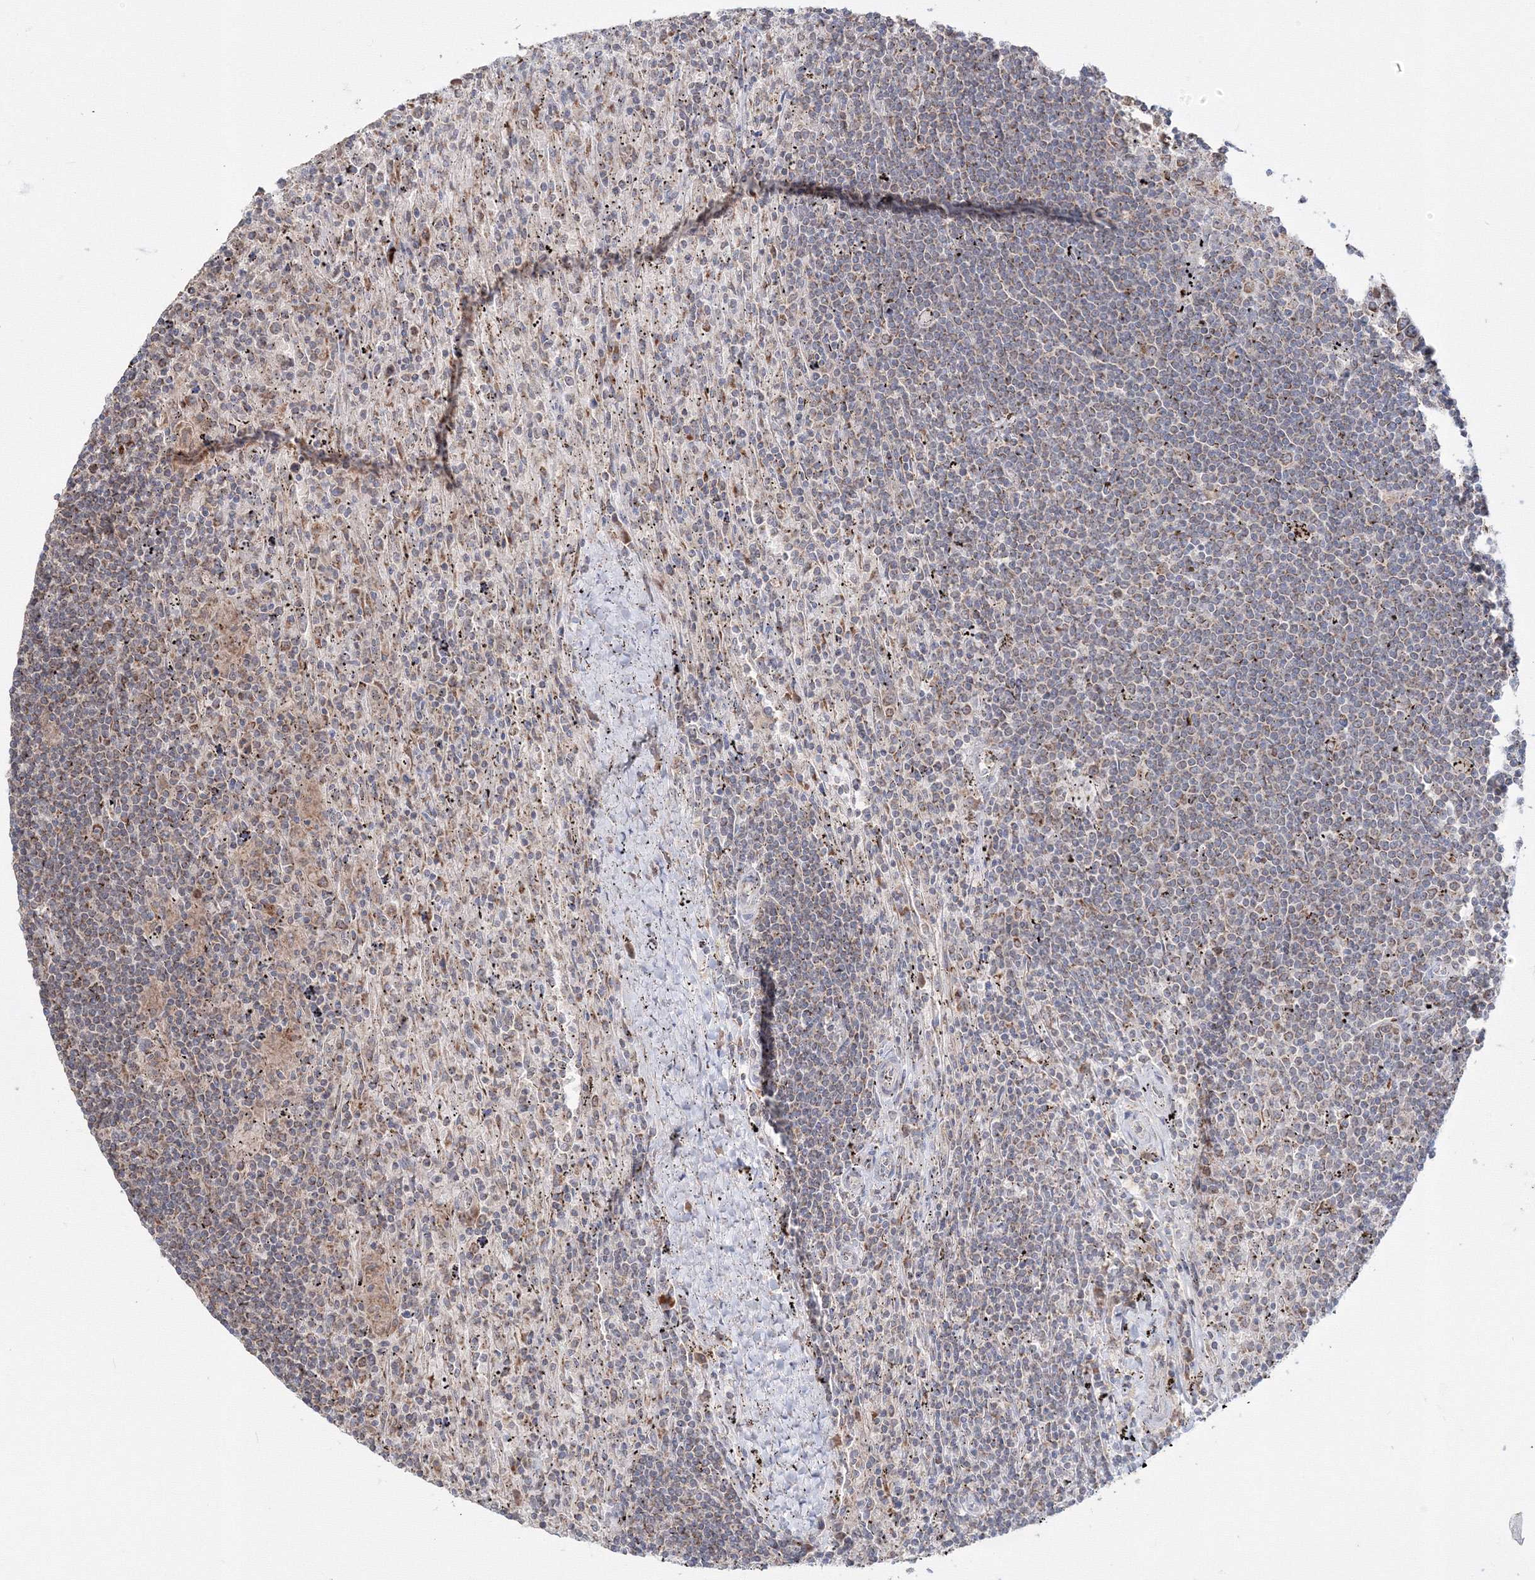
{"staining": {"intensity": "negative", "quantity": "none", "location": "none"}, "tissue": "lymphoma", "cell_type": "Tumor cells", "image_type": "cancer", "snomed": [{"axis": "morphology", "description": "Malignant lymphoma, non-Hodgkin's type, Low grade"}, {"axis": "topography", "description": "Spleen"}], "caption": "Tumor cells are negative for brown protein staining in lymphoma.", "gene": "PEX13", "patient": {"sex": "male", "age": 76}}